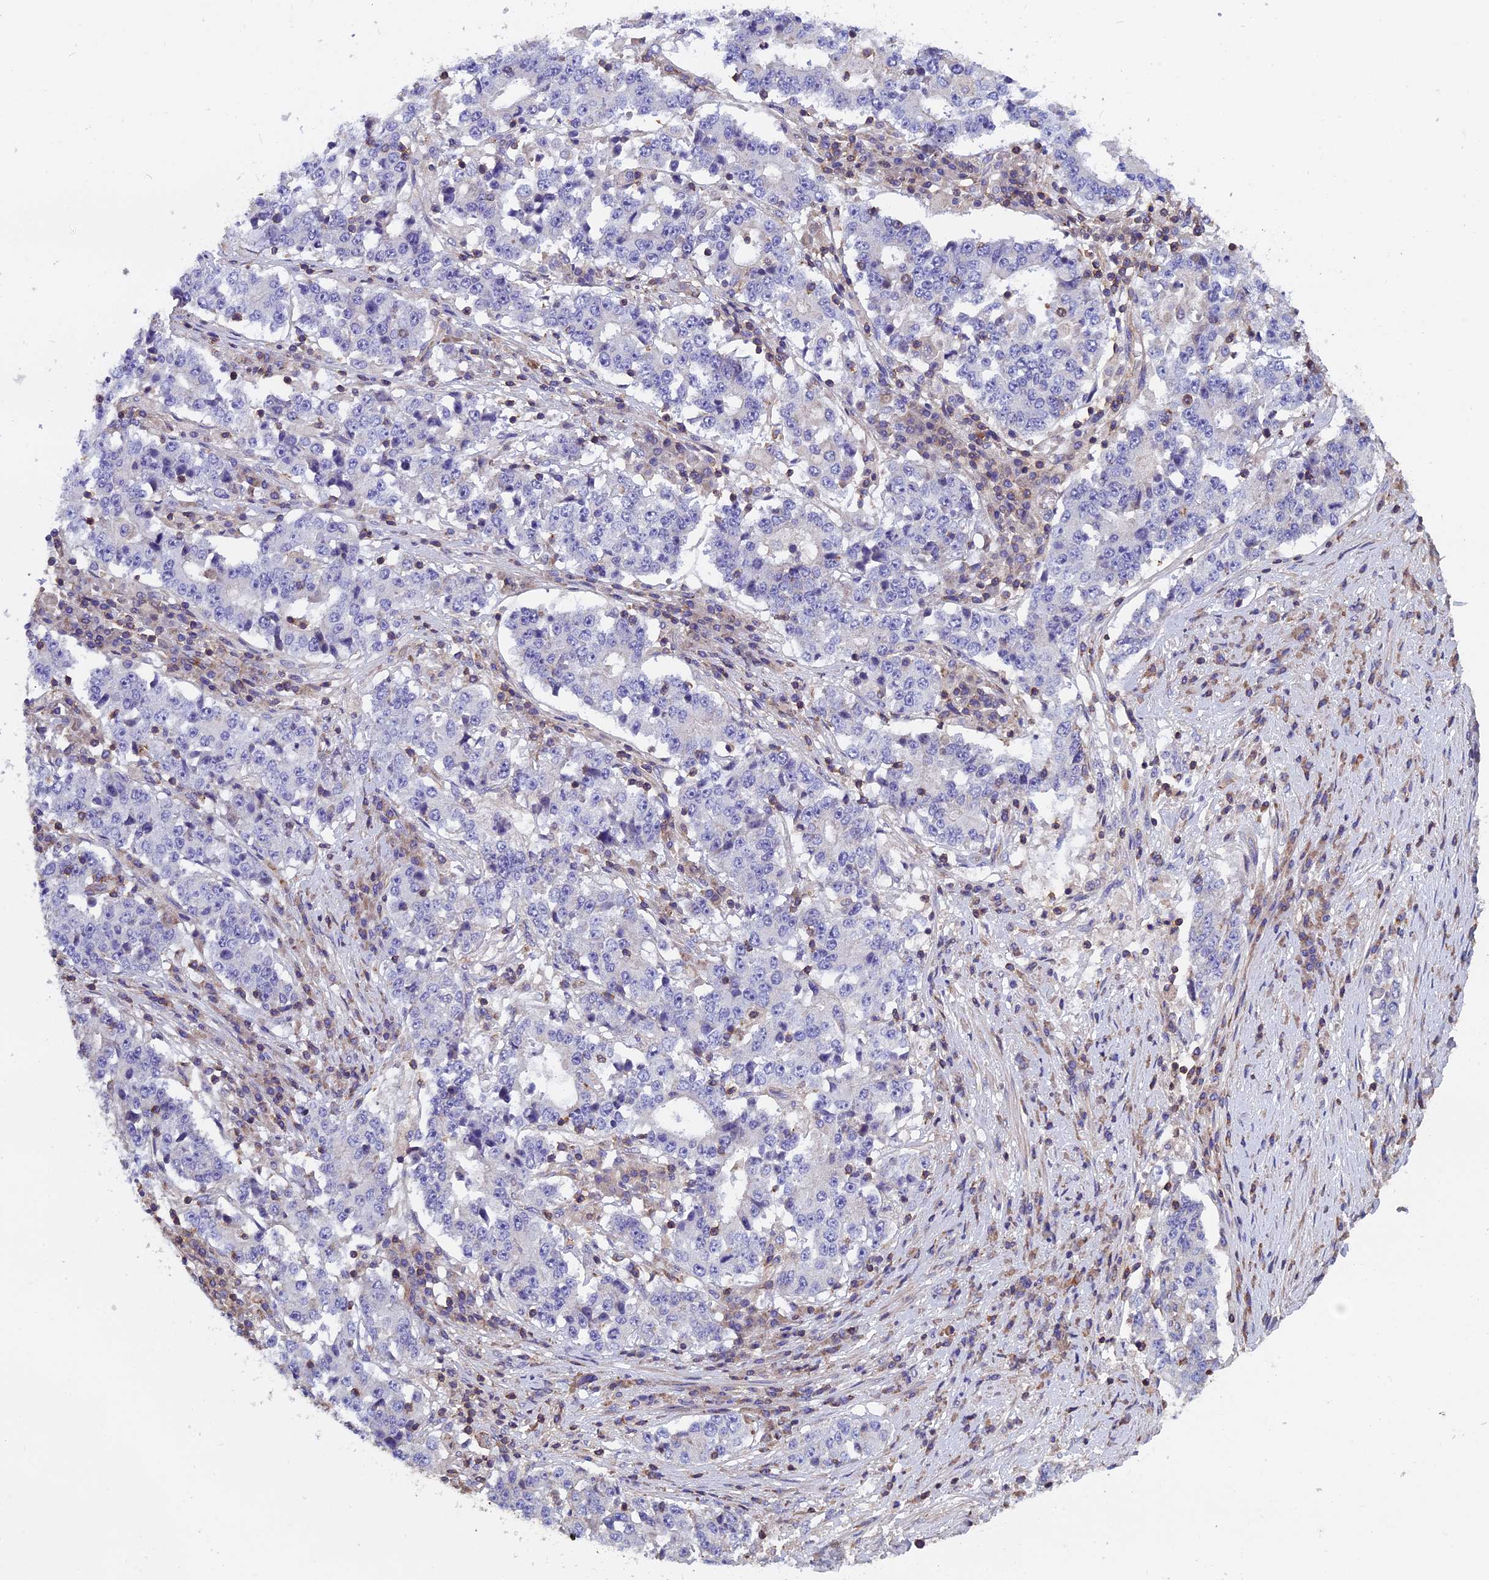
{"staining": {"intensity": "negative", "quantity": "none", "location": "none"}, "tissue": "stomach cancer", "cell_type": "Tumor cells", "image_type": "cancer", "snomed": [{"axis": "morphology", "description": "Adenocarcinoma, NOS"}, {"axis": "topography", "description": "Stomach"}], "caption": "Immunohistochemistry image of neoplastic tissue: stomach cancer stained with DAB reveals no significant protein positivity in tumor cells.", "gene": "CCDC153", "patient": {"sex": "male", "age": 59}}